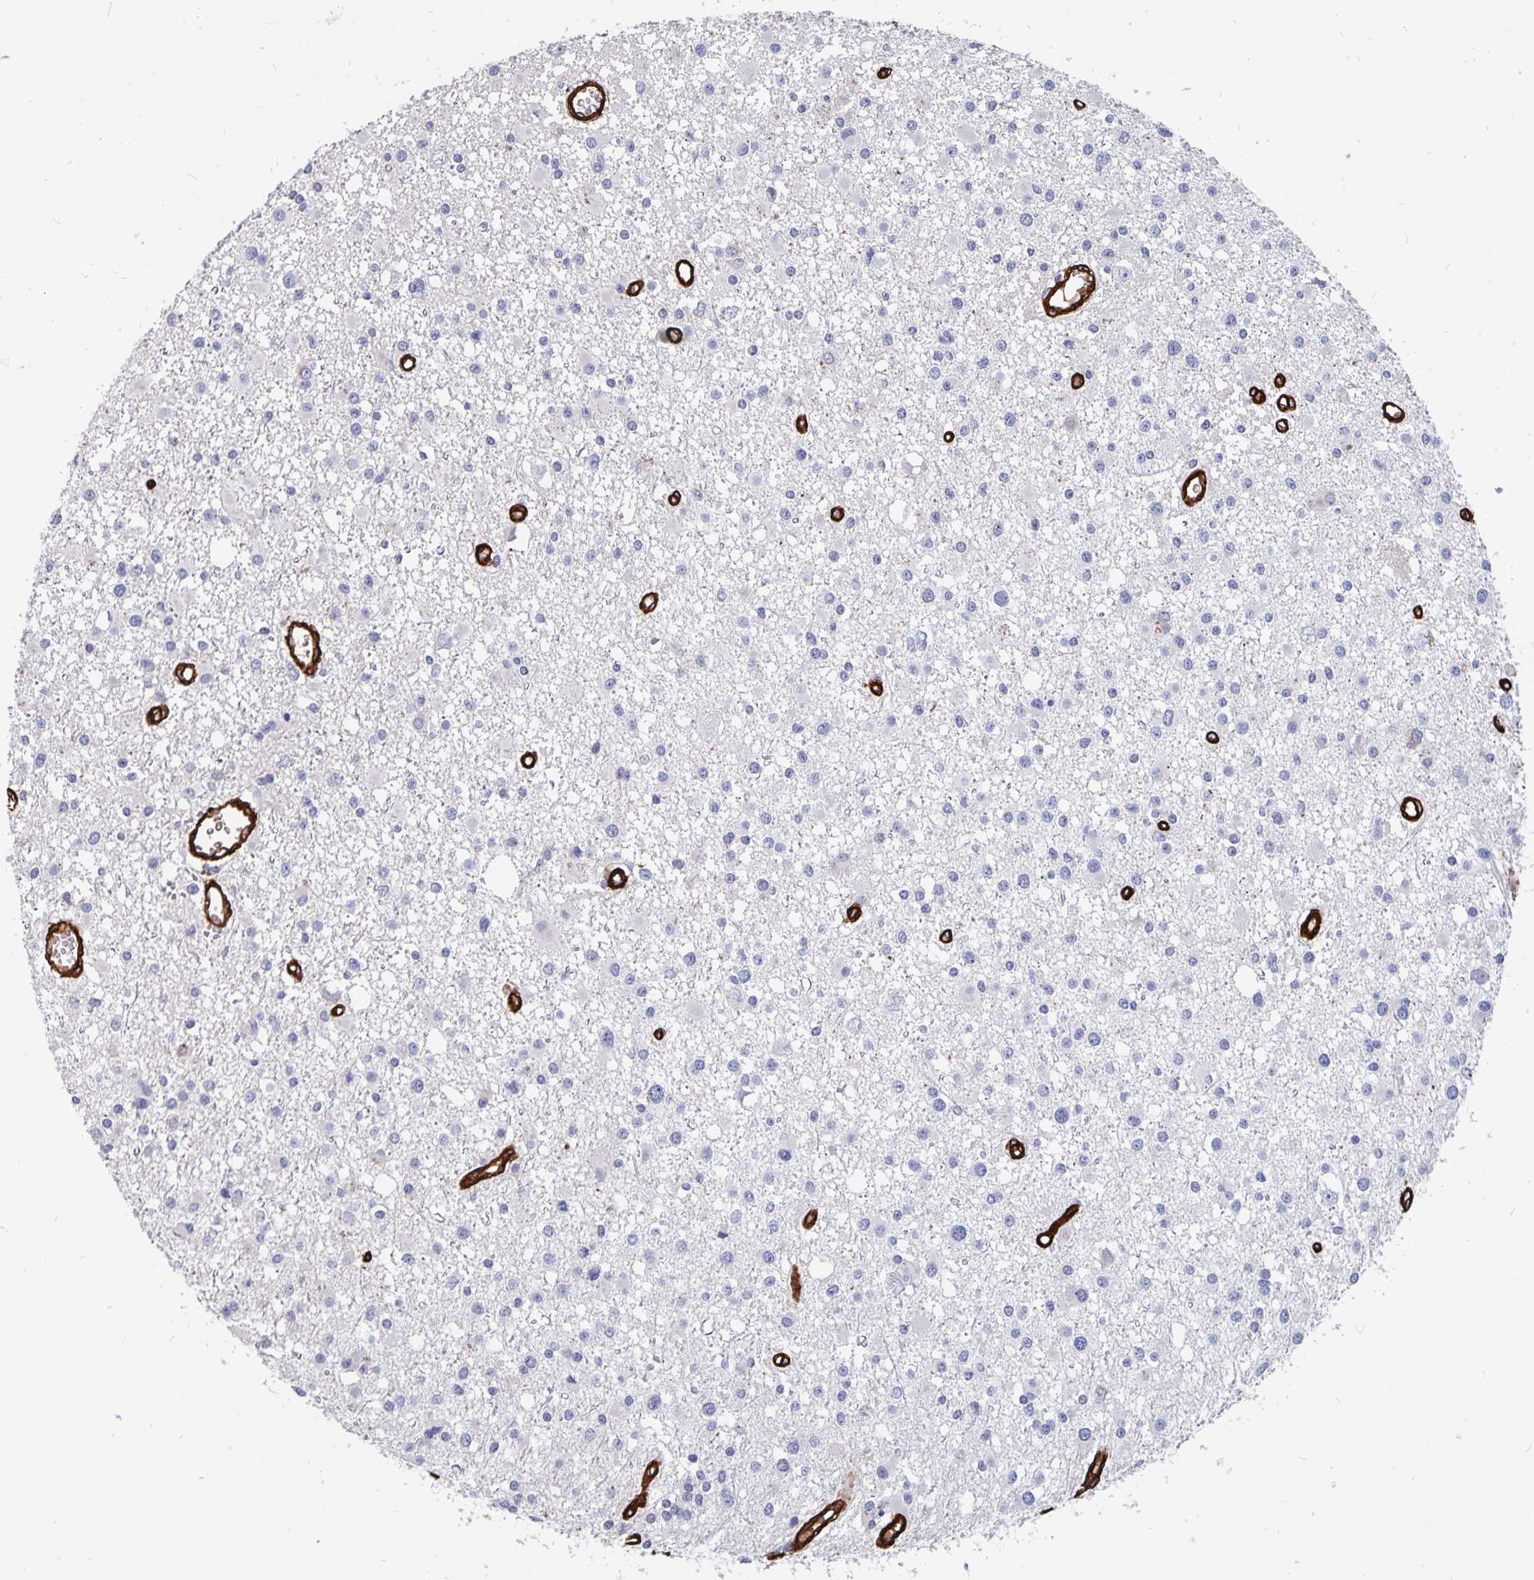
{"staining": {"intensity": "negative", "quantity": "none", "location": "none"}, "tissue": "glioma", "cell_type": "Tumor cells", "image_type": "cancer", "snomed": [{"axis": "morphology", "description": "Glioma, malignant, High grade"}, {"axis": "topography", "description": "Brain"}], "caption": "Immunohistochemical staining of high-grade glioma (malignant) shows no significant expression in tumor cells.", "gene": "DCHS2", "patient": {"sex": "male", "age": 54}}